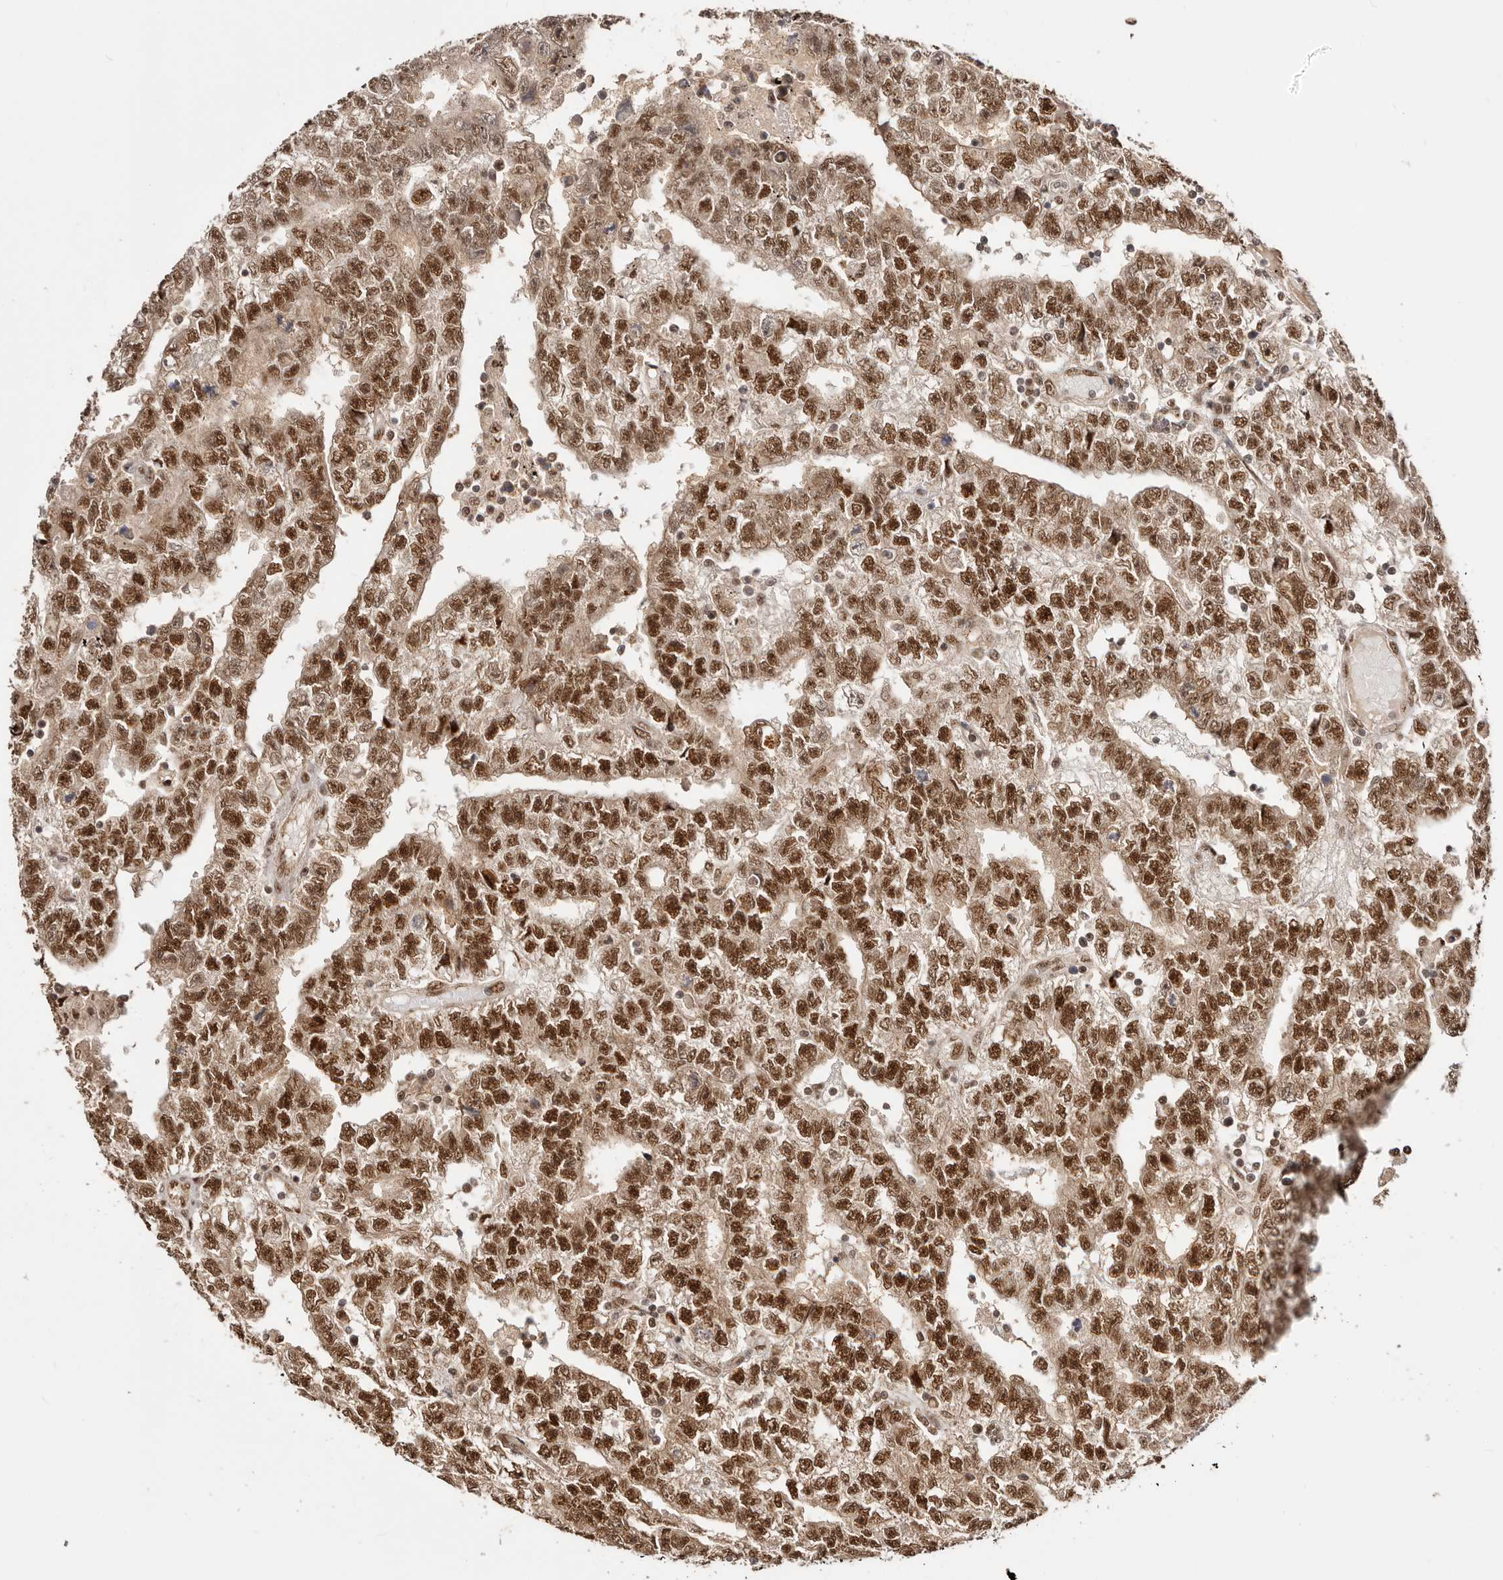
{"staining": {"intensity": "strong", "quantity": "25%-75%", "location": "cytoplasmic/membranous,nuclear"}, "tissue": "testis cancer", "cell_type": "Tumor cells", "image_type": "cancer", "snomed": [{"axis": "morphology", "description": "Carcinoma, Embryonal, NOS"}, {"axis": "topography", "description": "Testis"}], "caption": "DAB (3,3'-diaminobenzidine) immunohistochemical staining of human testis cancer exhibits strong cytoplasmic/membranous and nuclear protein expression in about 25%-75% of tumor cells. (IHC, brightfield microscopy, high magnification).", "gene": "SEC14L1", "patient": {"sex": "male", "age": 25}}